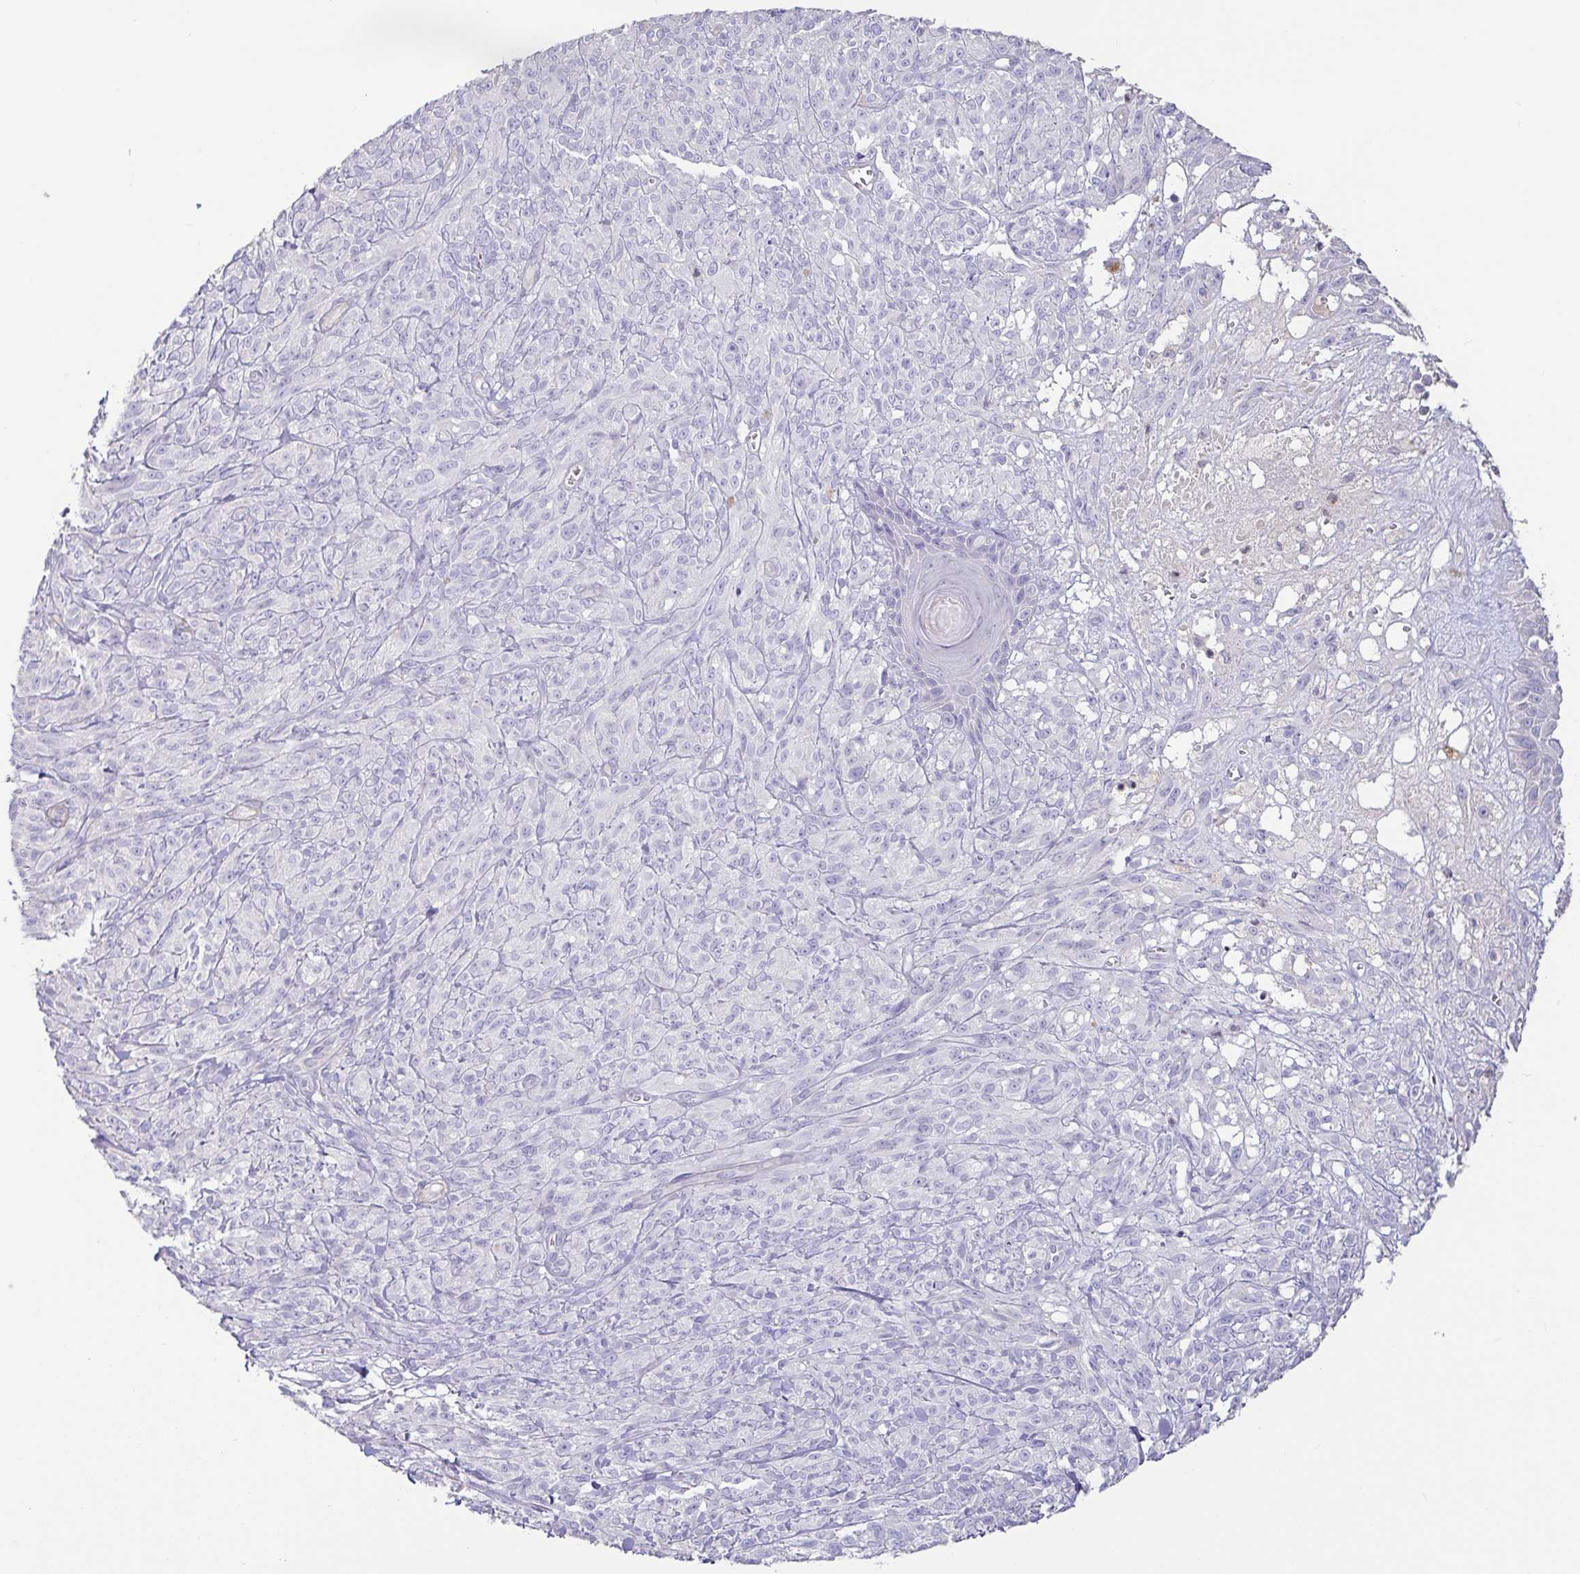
{"staining": {"intensity": "negative", "quantity": "none", "location": "none"}, "tissue": "melanoma", "cell_type": "Tumor cells", "image_type": "cancer", "snomed": [{"axis": "morphology", "description": "Malignant melanoma, NOS"}, {"axis": "topography", "description": "Skin of upper arm"}], "caption": "The photomicrograph demonstrates no staining of tumor cells in melanoma.", "gene": "PYGM", "patient": {"sex": "female", "age": 65}}